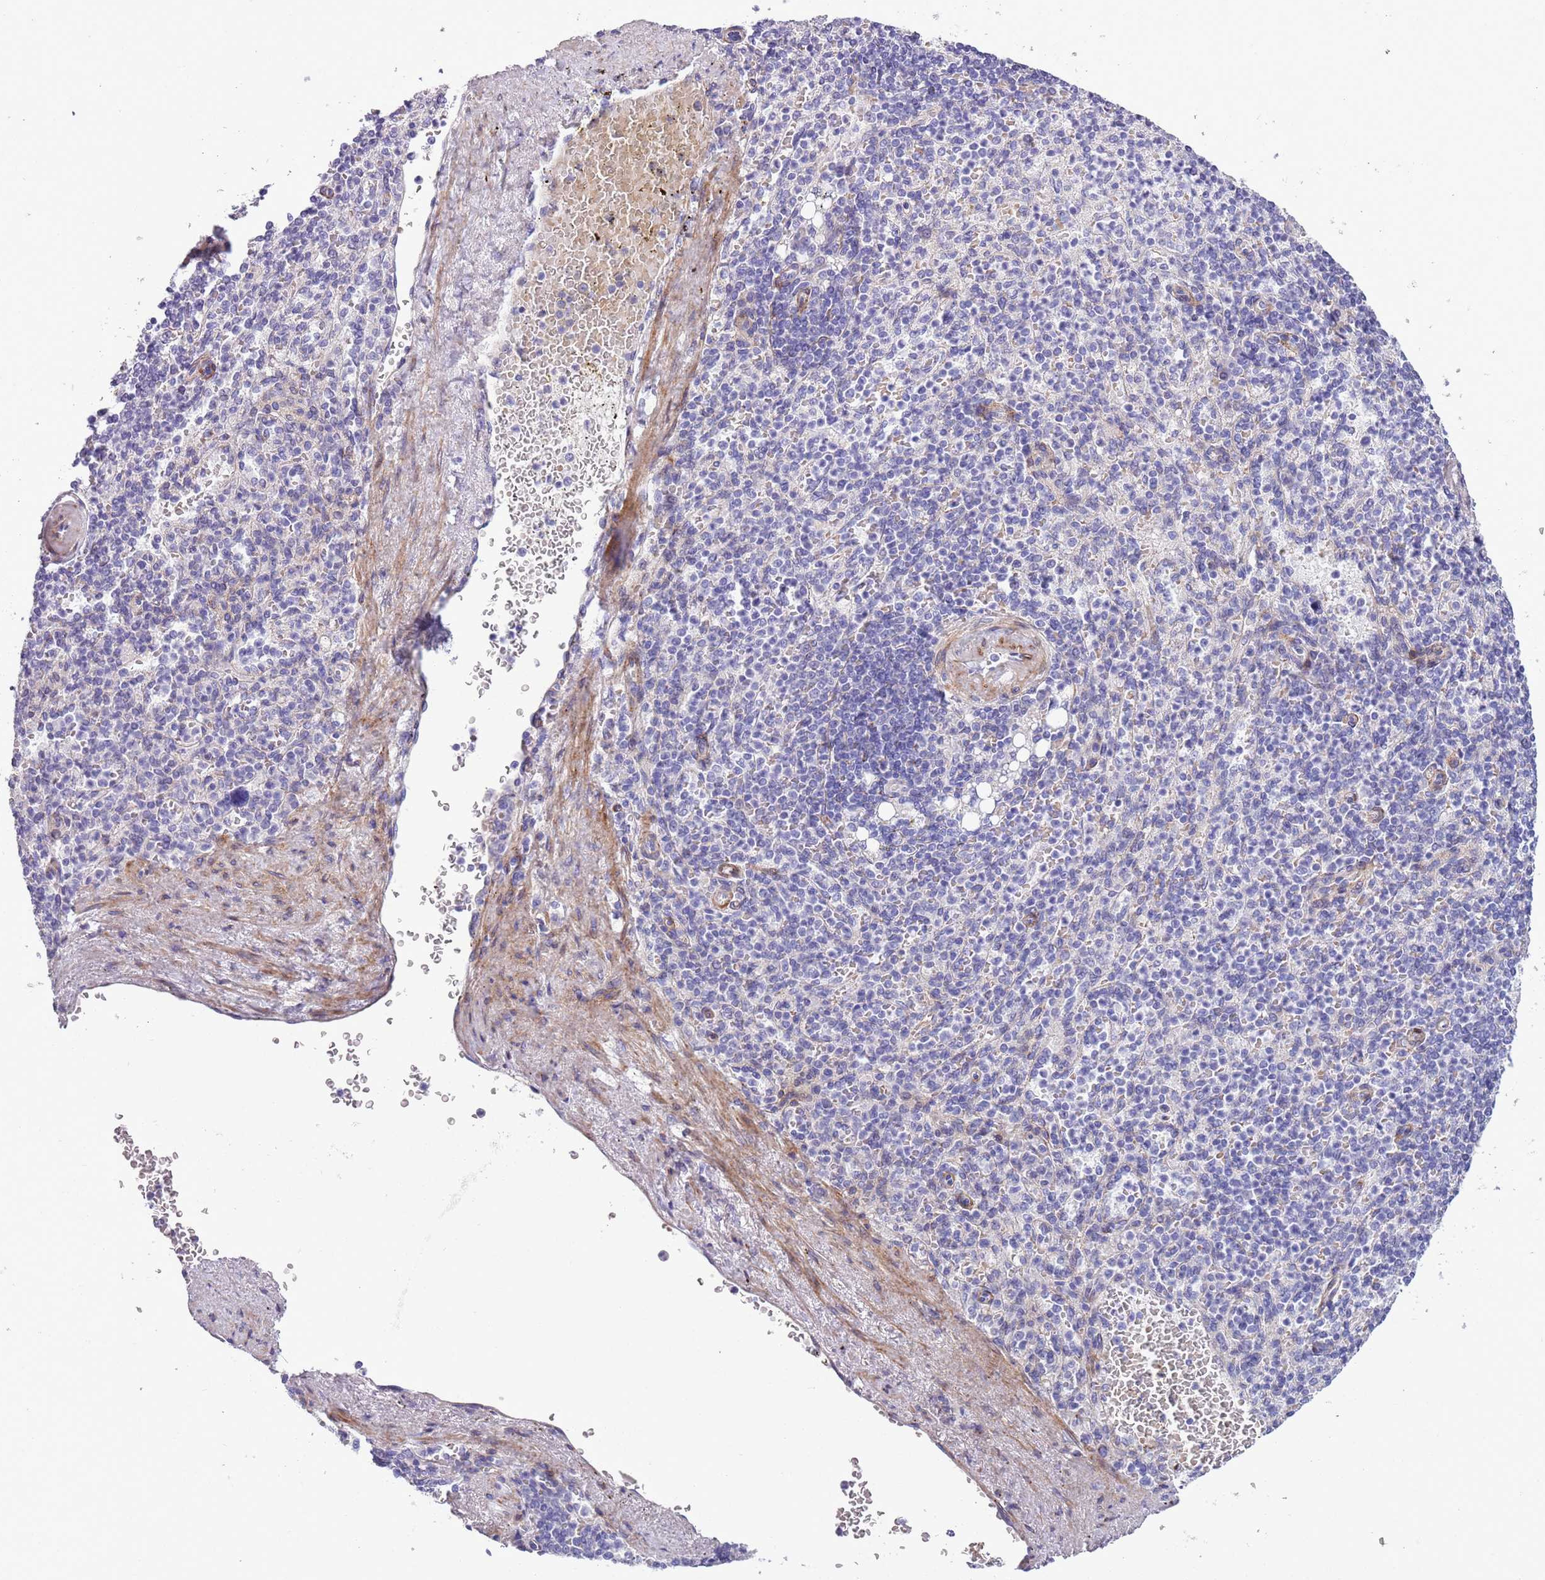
{"staining": {"intensity": "negative", "quantity": "none", "location": "none"}, "tissue": "spleen", "cell_type": "Cells in red pulp", "image_type": "normal", "snomed": [{"axis": "morphology", "description": "Normal tissue, NOS"}, {"axis": "topography", "description": "Spleen"}], "caption": "A high-resolution histopathology image shows IHC staining of benign spleen, which reveals no significant expression in cells in red pulp.", "gene": "MRPL32", "patient": {"sex": "female", "age": 74}}